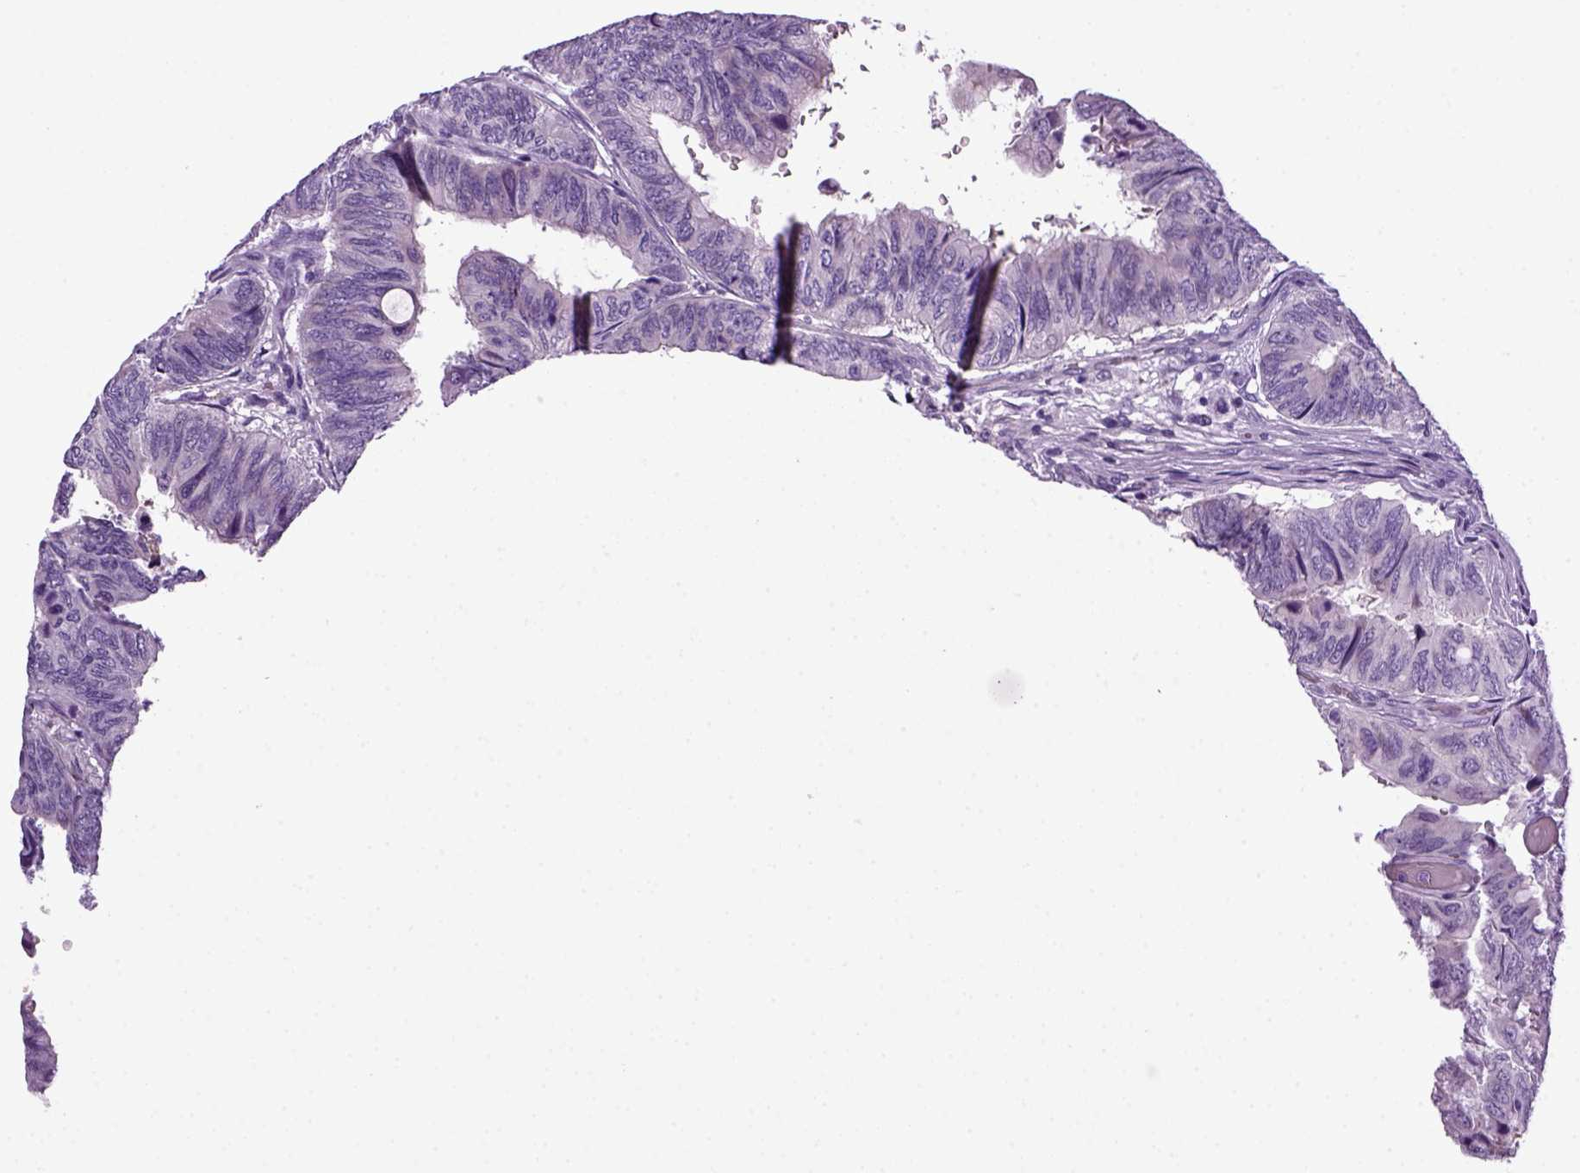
{"staining": {"intensity": "negative", "quantity": "none", "location": "none"}, "tissue": "colorectal cancer", "cell_type": "Tumor cells", "image_type": "cancer", "snomed": [{"axis": "morphology", "description": "Normal tissue, NOS"}, {"axis": "morphology", "description": "Adenocarcinoma, NOS"}, {"axis": "topography", "description": "Rectum"}, {"axis": "topography", "description": "Peripheral nerve tissue"}], "caption": "A photomicrograph of colorectal cancer stained for a protein demonstrates no brown staining in tumor cells.", "gene": "HMCN2", "patient": {"sex": "male", "age": 92}}